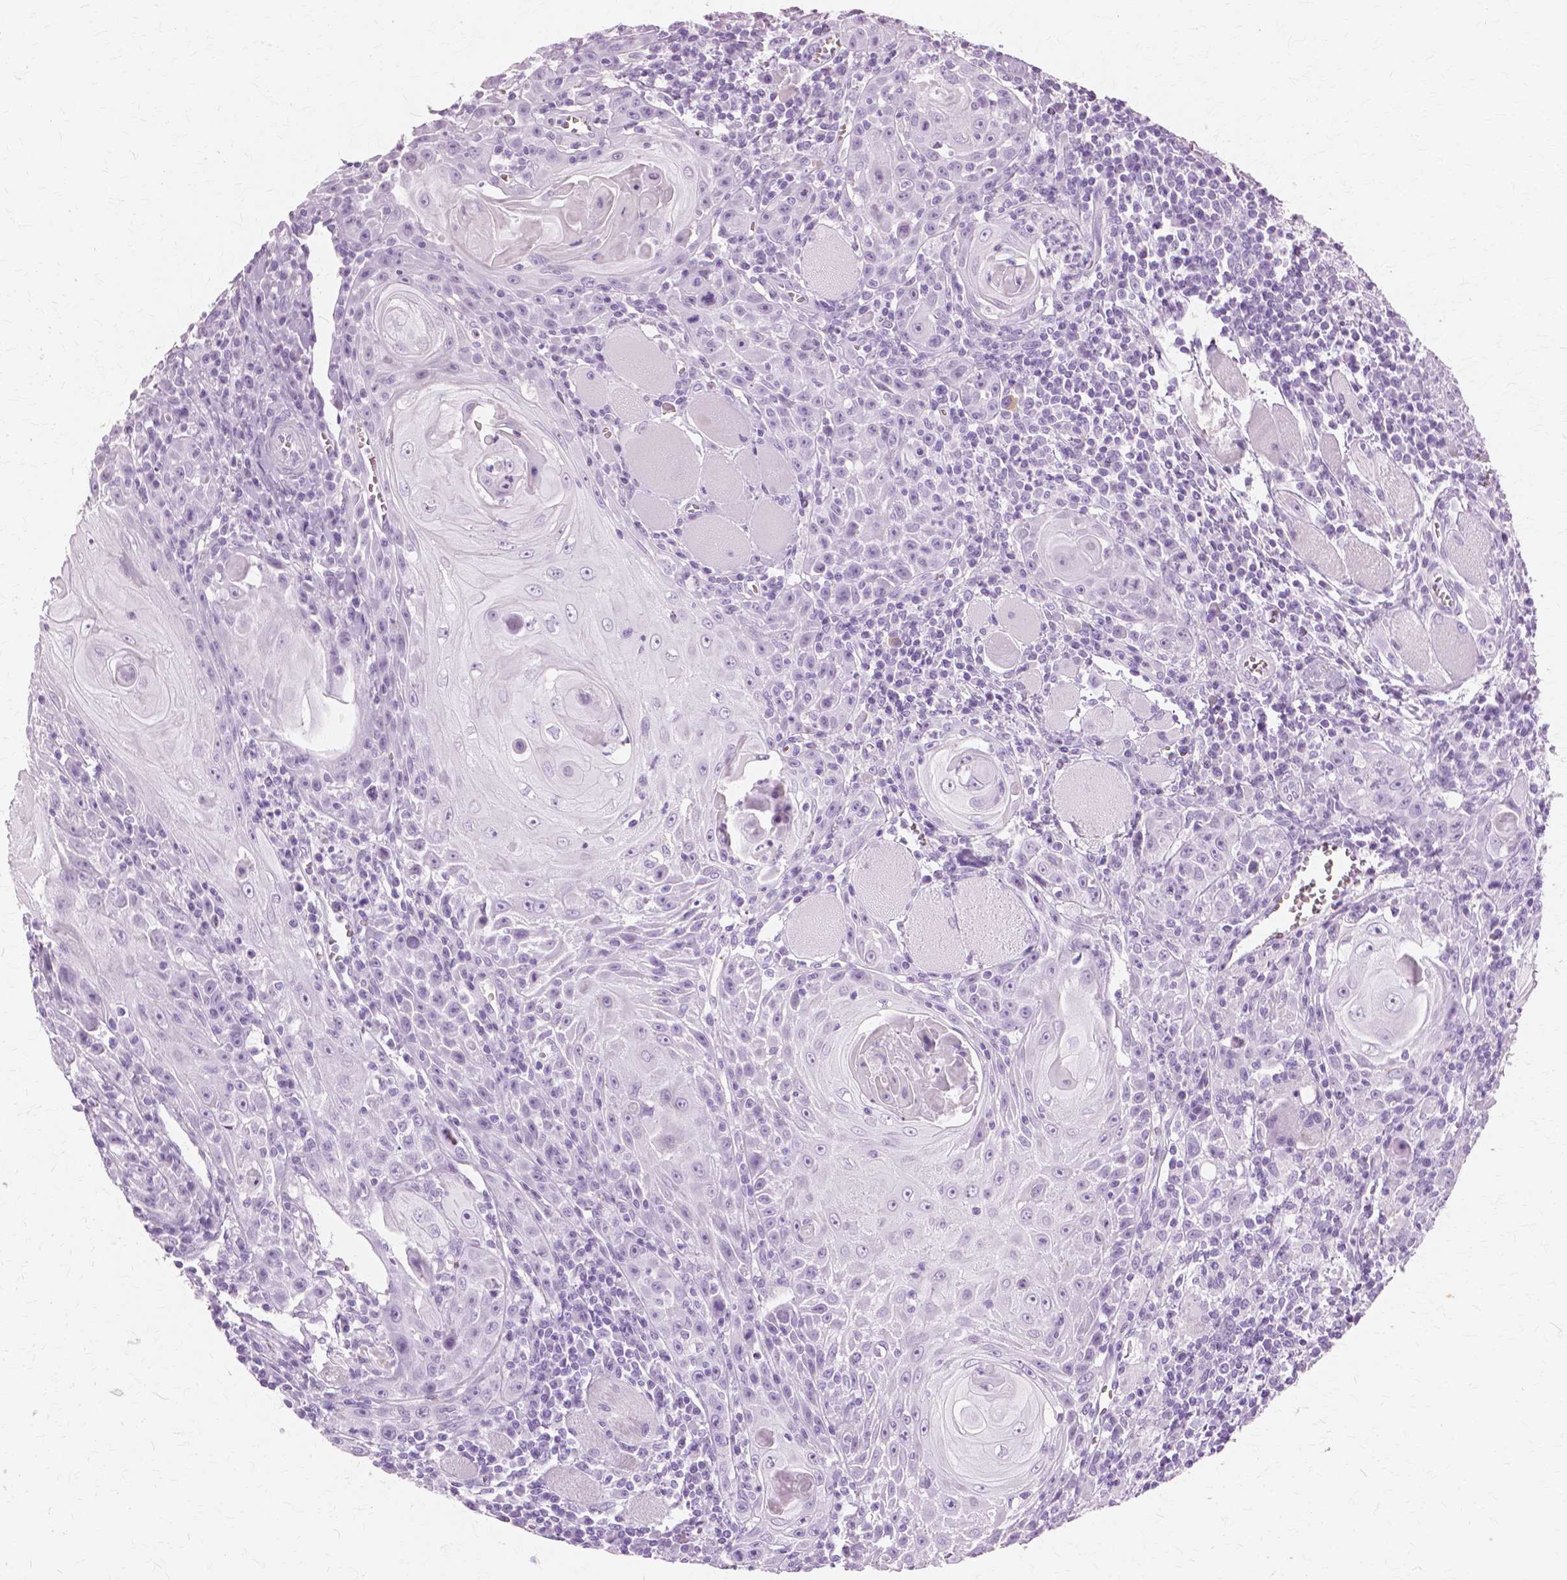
{"staining": {"intensity": "negative", "quantity": "none", "location": "none"}, "tissue": "head and neck cancer", "cell_type": "Tumor cells", "image_type": "cancer", "snomed": [{"axis": "morphology", "description": "Squamous cell carcinoma, NOS"}, {"axis": "topography", "description": "Head-Neck"}], "caption": "This is an immunohistochemistry (IHC) histopathology image of human squamous cell carcinoma (head and neck). There is no expression in tumor cells.", "gene": "SFTPD", "patient": {"sex": "male", "age": 52}}